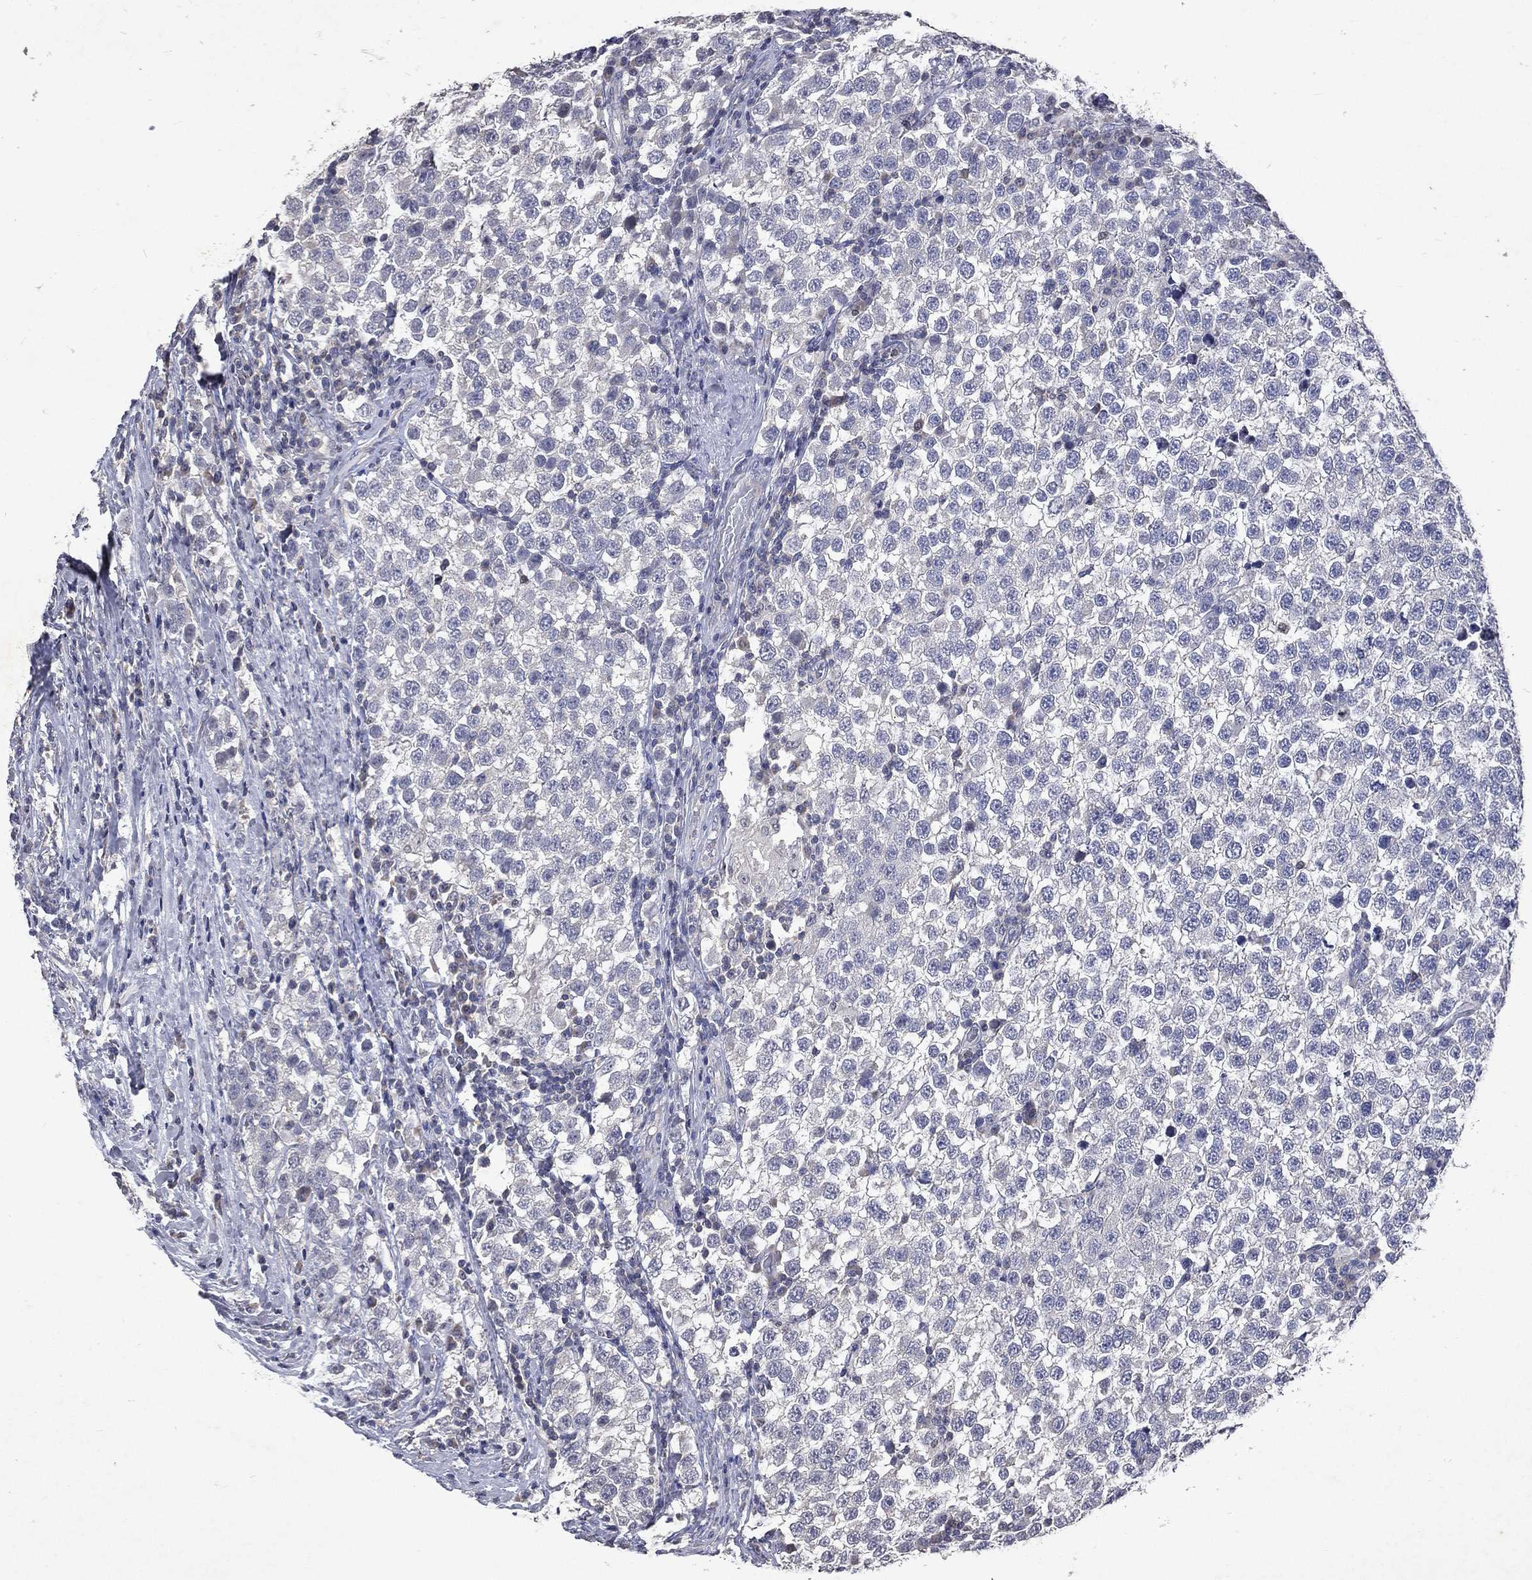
{"staining": {"intensity": "negative", "quantity": "none", "location": "none"}, "tissue": "testis cancer", "cell_type": "Tumor cells", "image_type": "cancer", "snomed": [{"axis": "morphology", "description": "Seminoma, NOS"}, {"axis": "topography", "description": "Testis"}], "caption": "DAB (3,3'-diaminobenzidine) immunohistochemical staining of testis cancer (seminoma) shows no significant positivity in tumor cells.", "gene": "SLC34A2", "patient": {"sex": "male", "age": 34}}